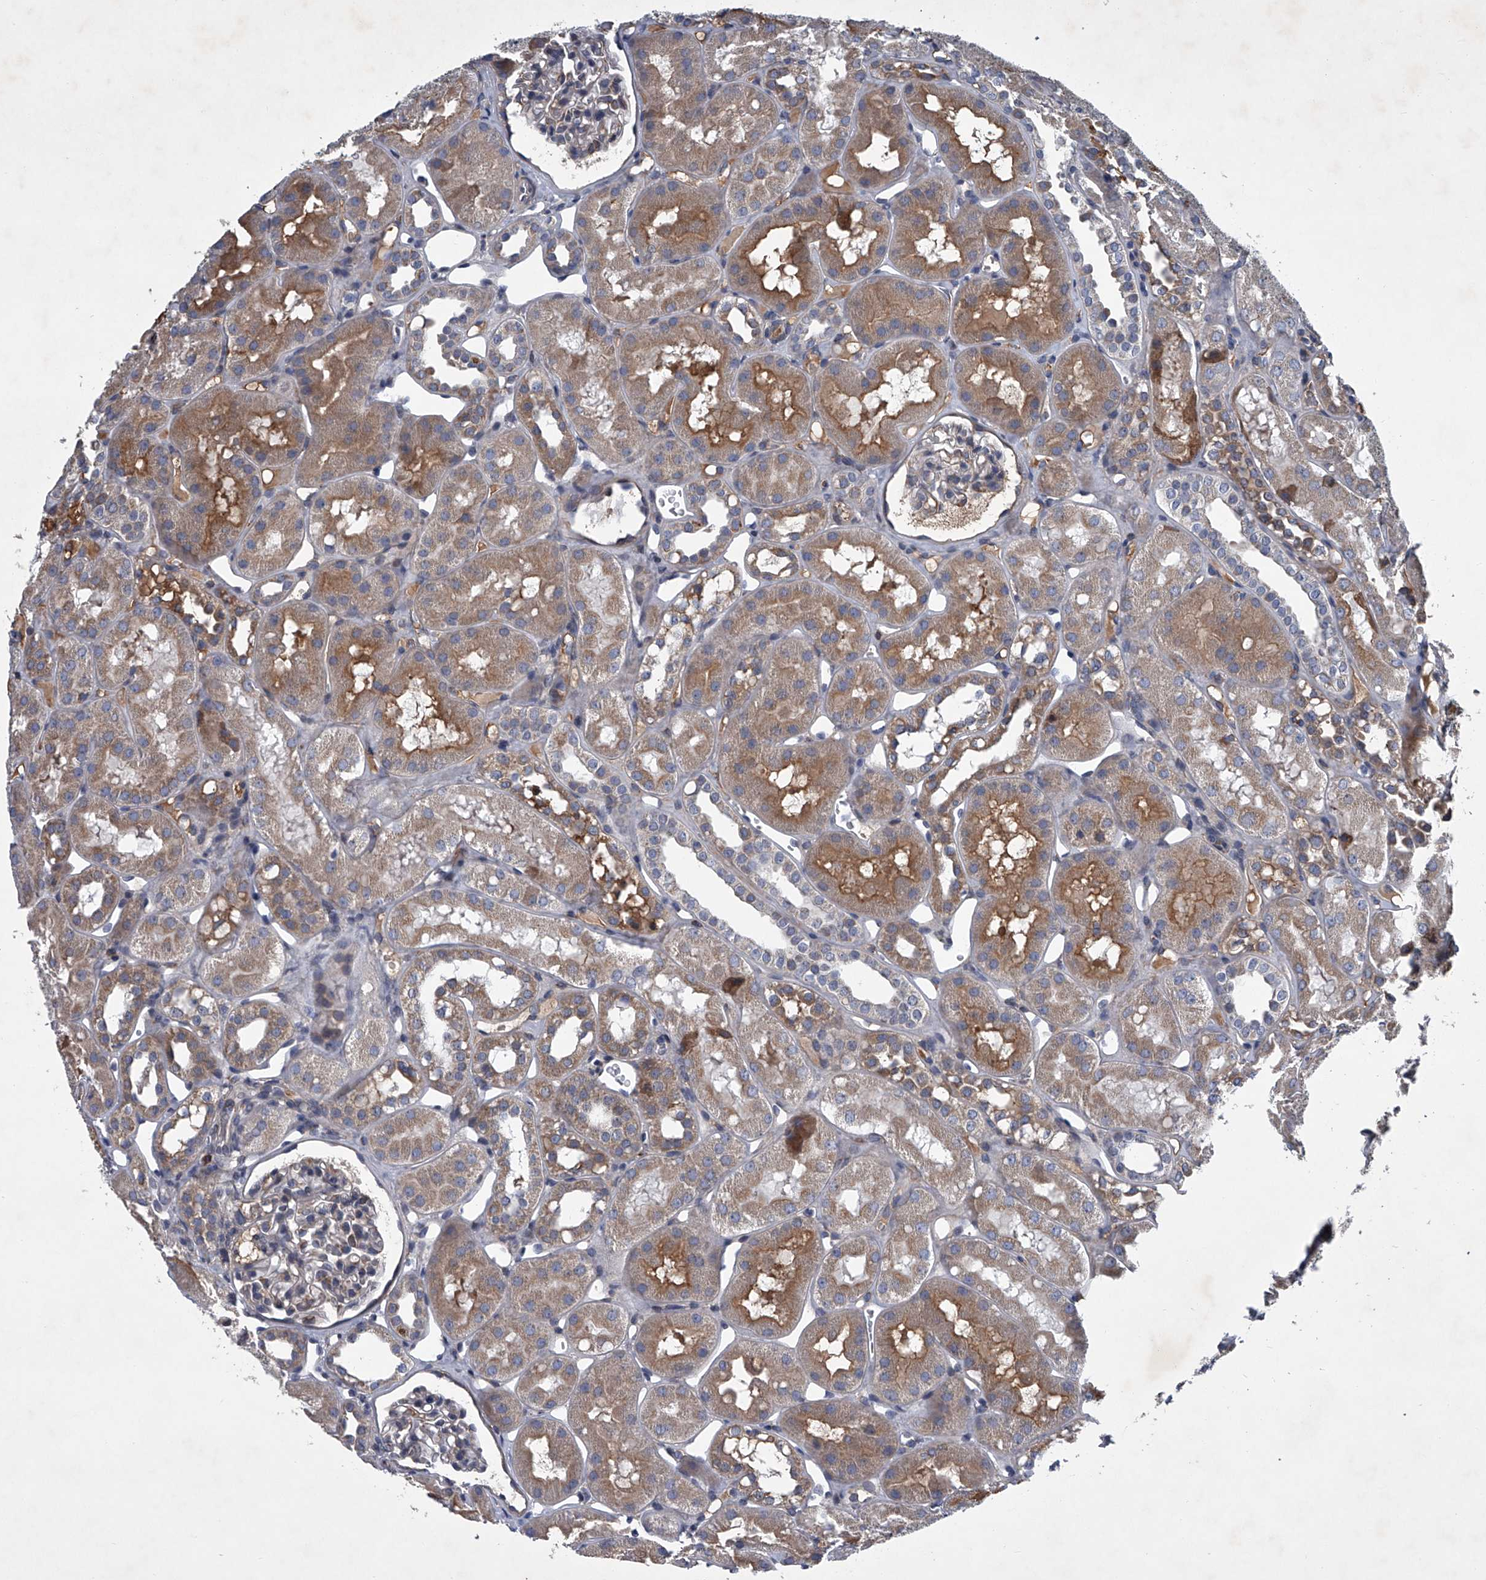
{"staining": {"intensity": "weak", "quantity": "<25%", "location": "cytoplasmic/membranous"}, "tissue": "kidney", "cell_type": "Cells in glomeruli", "image_type": "normal", "snomed": [{"axis": "morphology", "description": "Normal tissue, NOS"}, {"axis": "topography", "description": "Kidney"}], "caption": "IHC of benign human kidney exhibits no positivity in cells in glomeruli.", "gene": "ABCG1", "patient": {"sex": "male", "age": 16}}